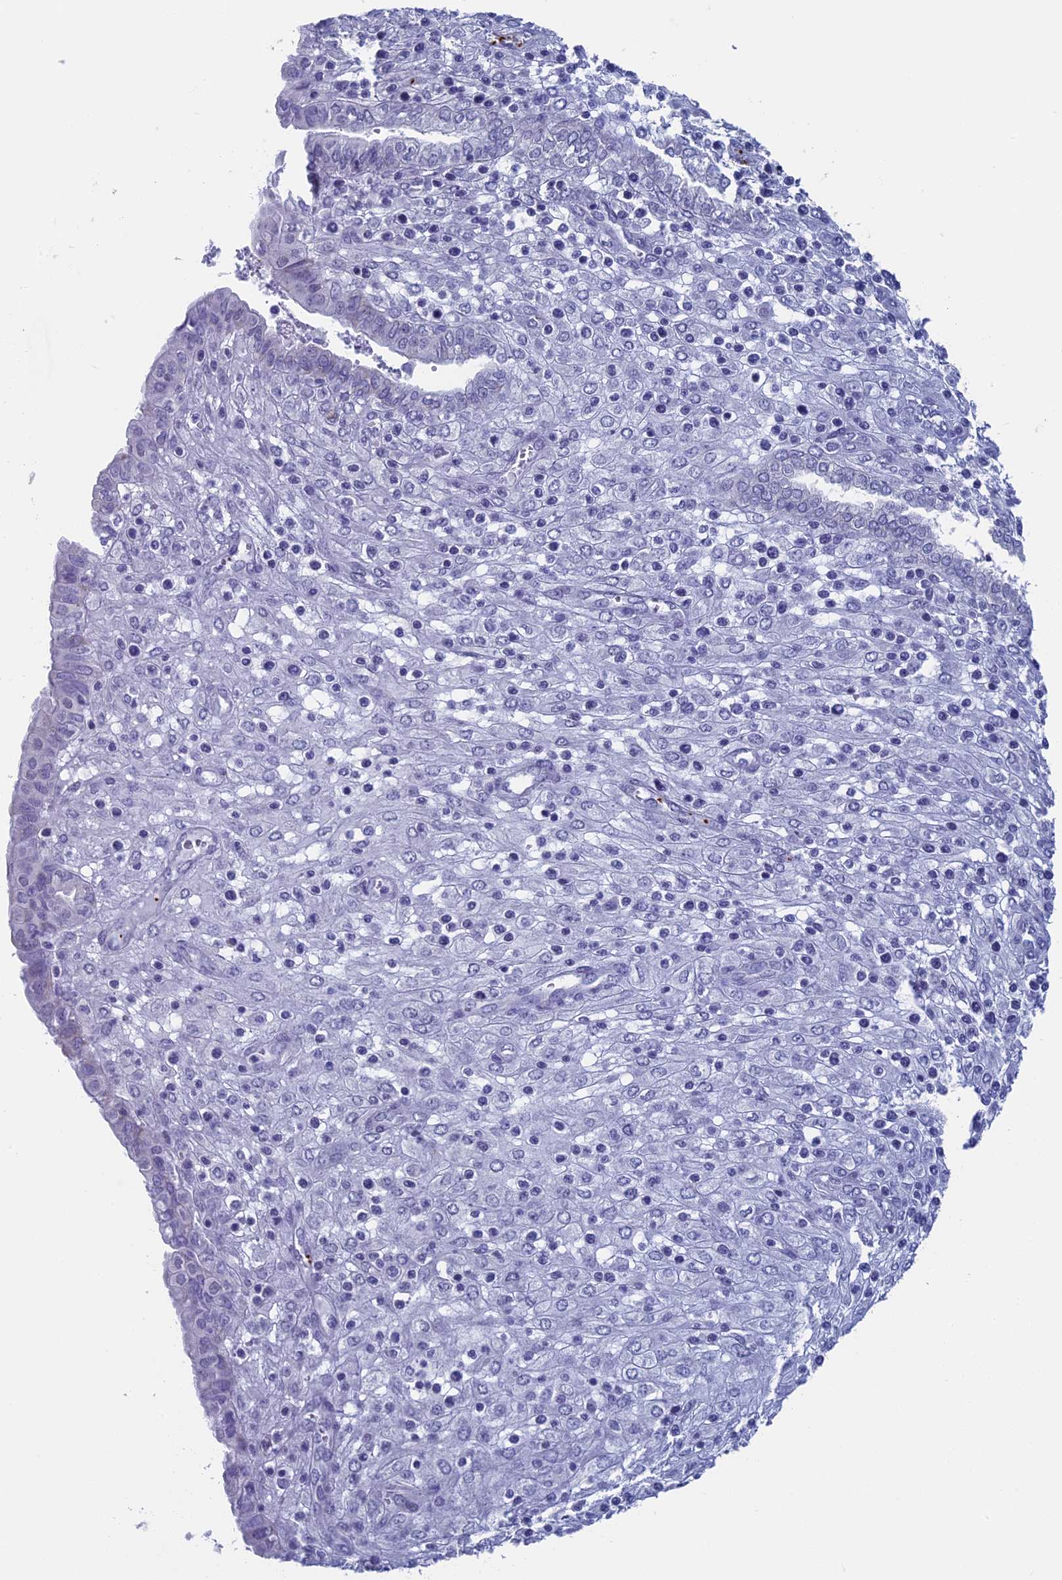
{"staining": {"intensity": "negative", "quantity": "none", "location": "none"}, "tissue": "endometrial cancer", "cell_type": "Tumor cells", "image_type": "cancer", "snomed": [{"axis": "morphology", "description": "Normal tissue, NOS"}, {"axis": "morphology", "description": "Adenocarcinoma, NOS"}, {"axis": "topography", "description": "Endometrium"}], "caption": "This is an IHC micrograph of human endometrial cancer (adenocarcinoma). There is no positivity in tumor cells.", "gene": "AIFM2", "patient": {"sex": "female", "age": 53}}